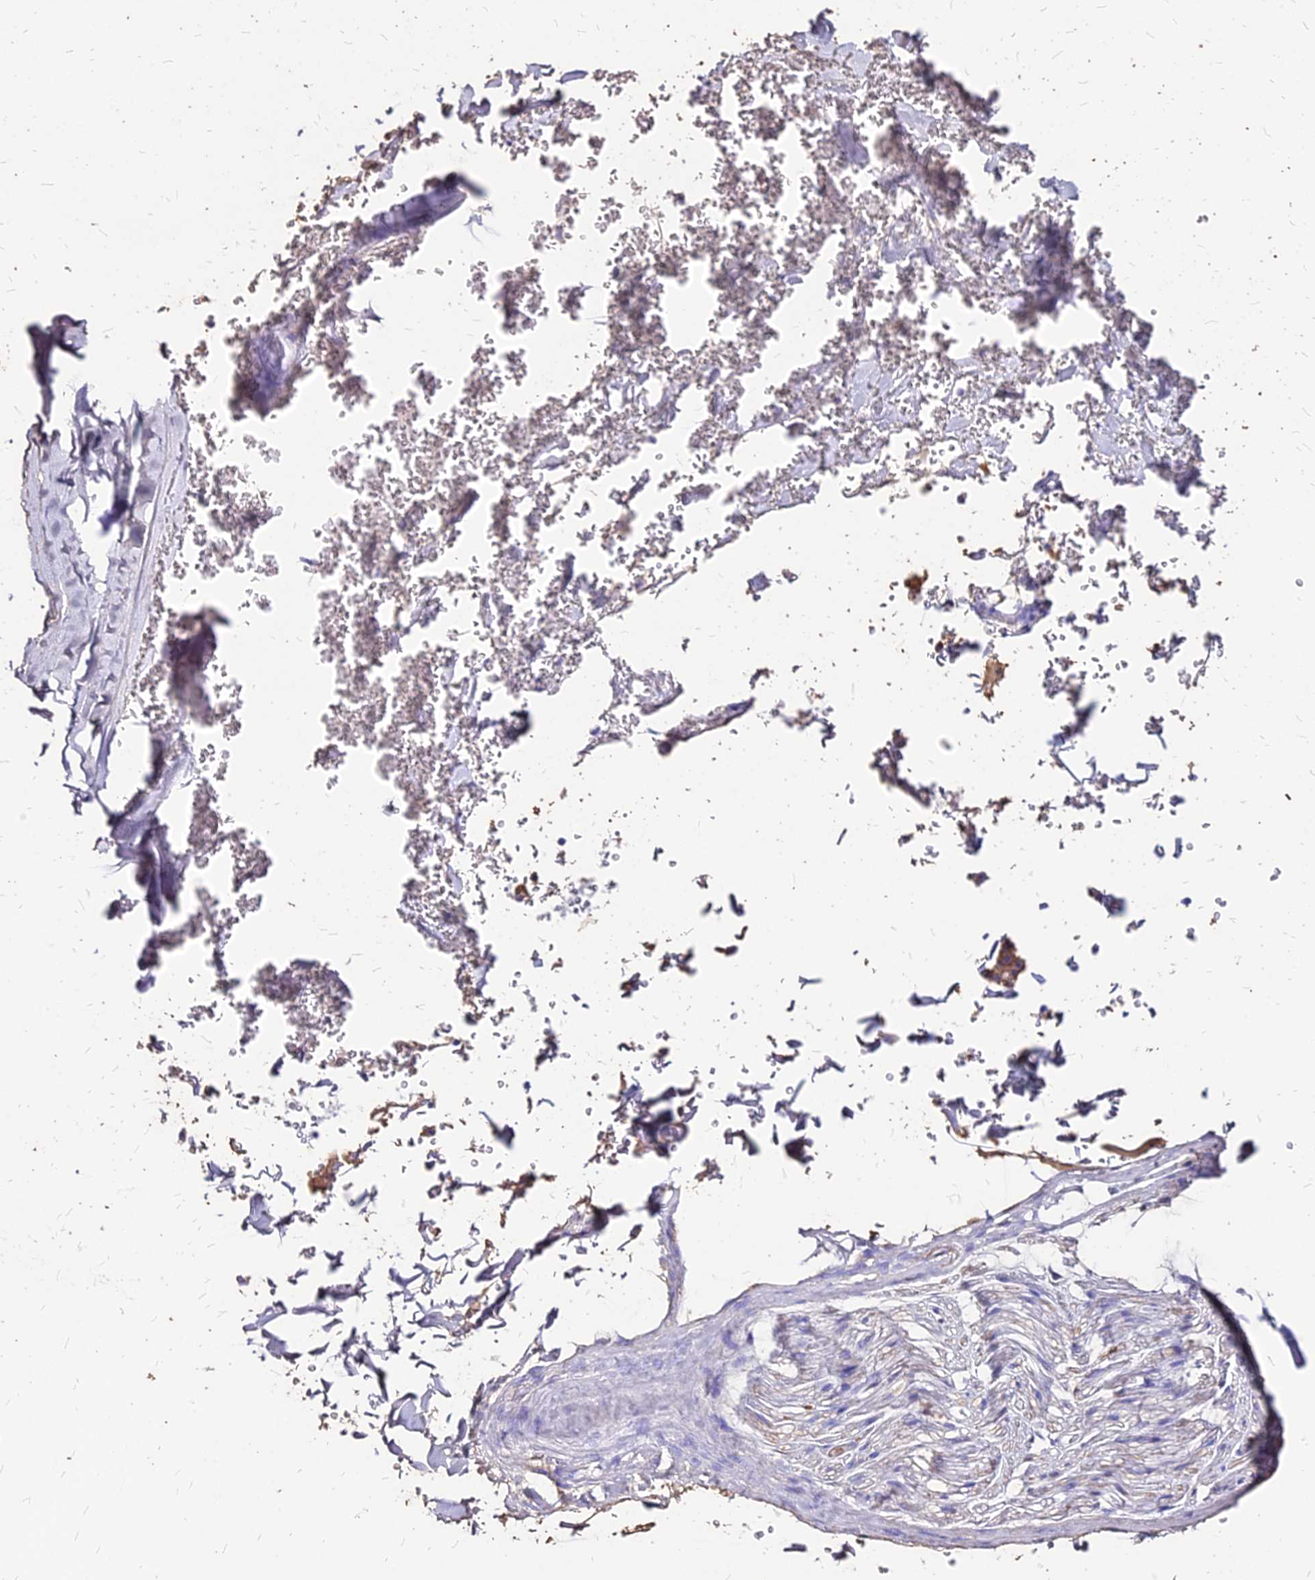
{"staining": {"intensity": "negative", "quantity": "none", "location": "none"}, "tissue": "adipose tissue", "cell_type": "Adipocytes", "image_type": "normal", "snomed": [{"axis": "morphology", "description": "Normal tissue, NOS"}, {"axis": "topography", "description": "Cartilage tissue"}], "caption": "This is an IHC histopathology image of normal human adipose tissue. There is no positivity in adipocytes.", "gene": "NME5", "patient": {"sex": "female", "age": 63}}